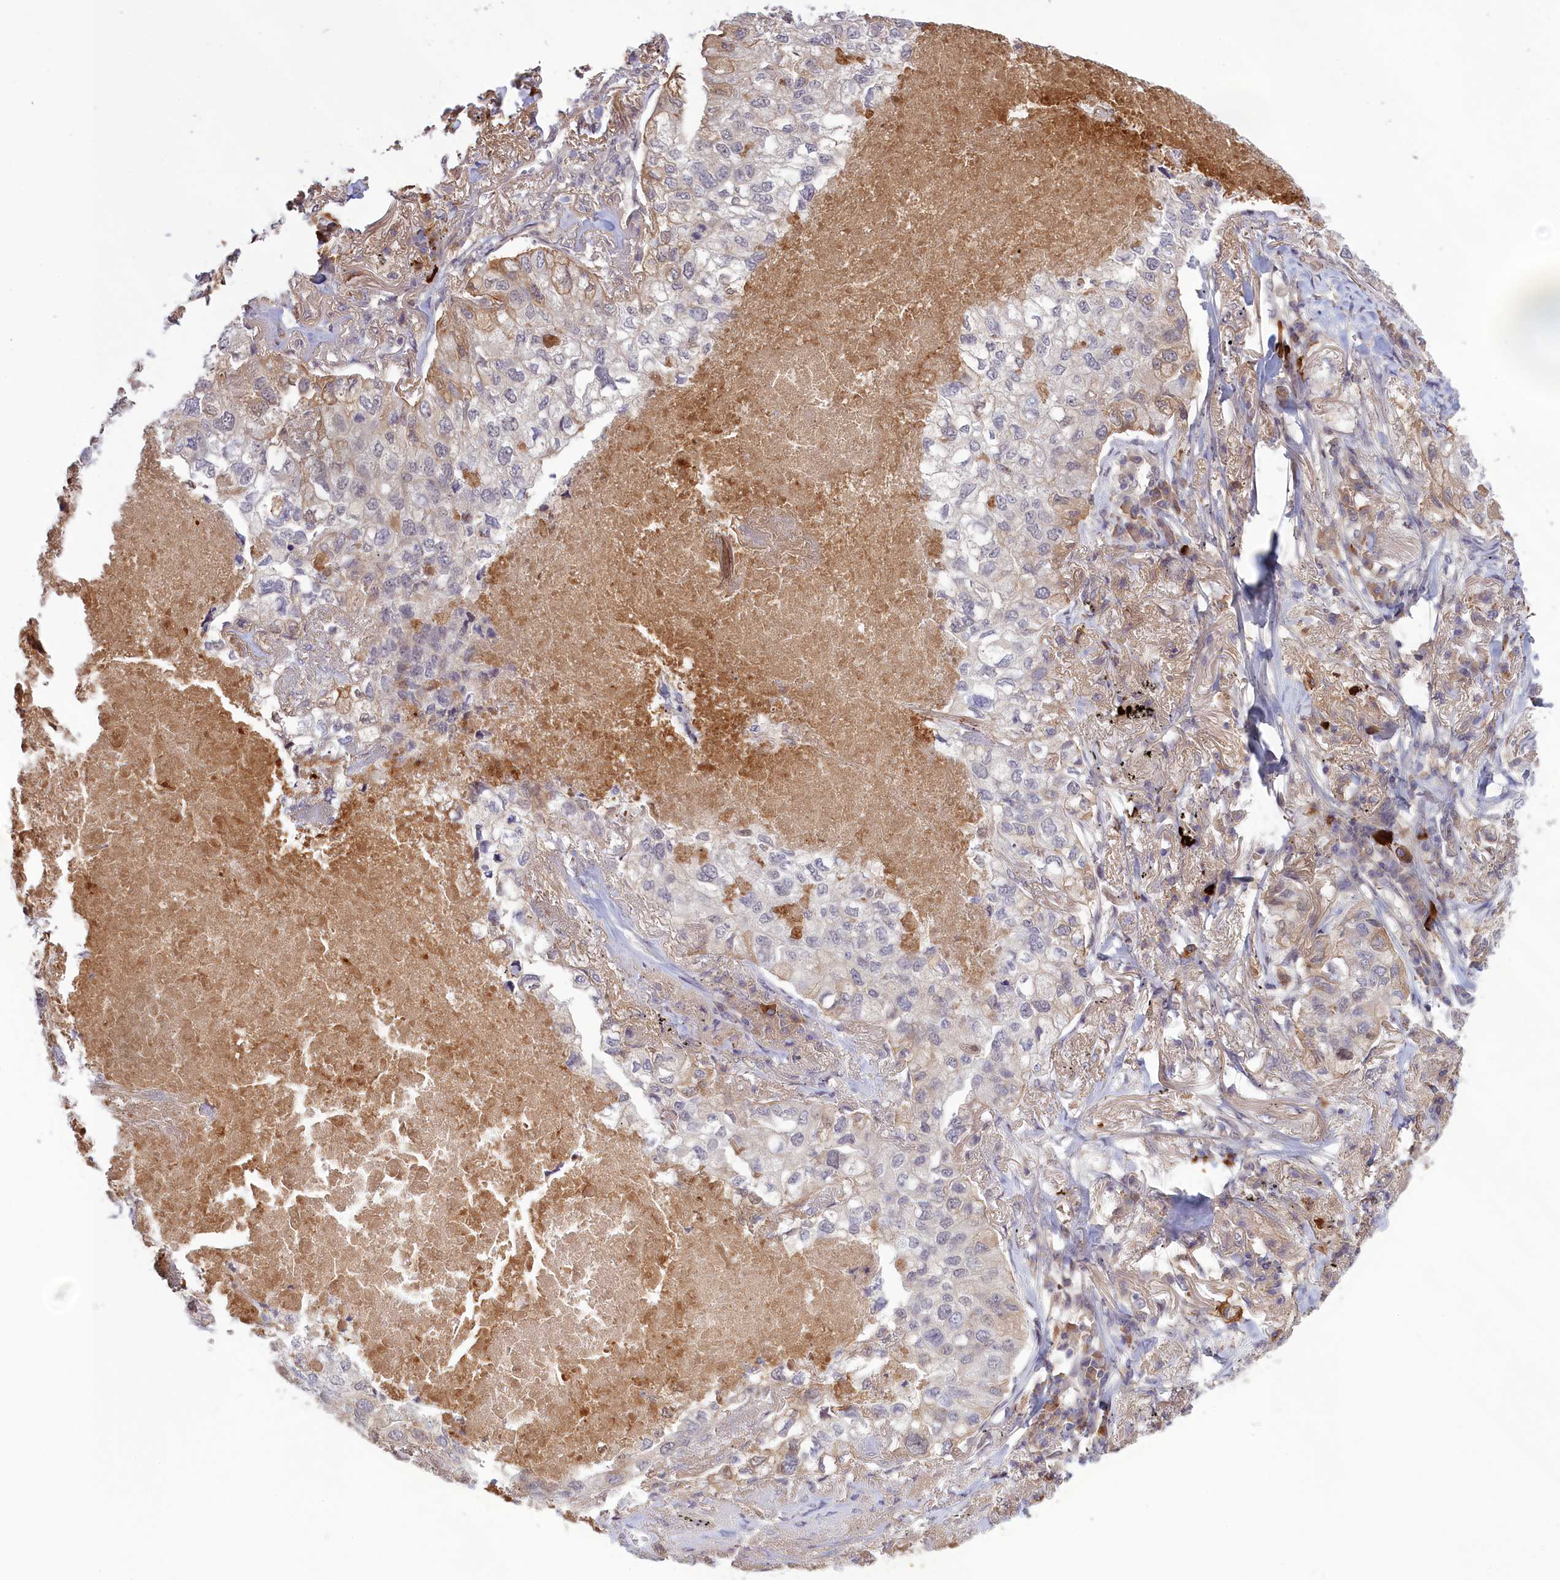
{"staining": {"intensity": "weak", "quantity": "<25%", "location": "cytoplasmic/membranous"}, "tissue": "lung cancer", "cell_type": "Tumor cells", "image_type": "cancer", "snomed": [{"axis": "morphology", "description": "Adenocarcinoma, NOS"}, {"axis": "topography", "description": "Lung"}], "caption": "Immunohistochemical staining of human lung cancer (adenocarcinoma) demonstrates no significant staining in tumor cells.", "gene": "RRAD", "patient": {"sex": "male", "age": 65}}